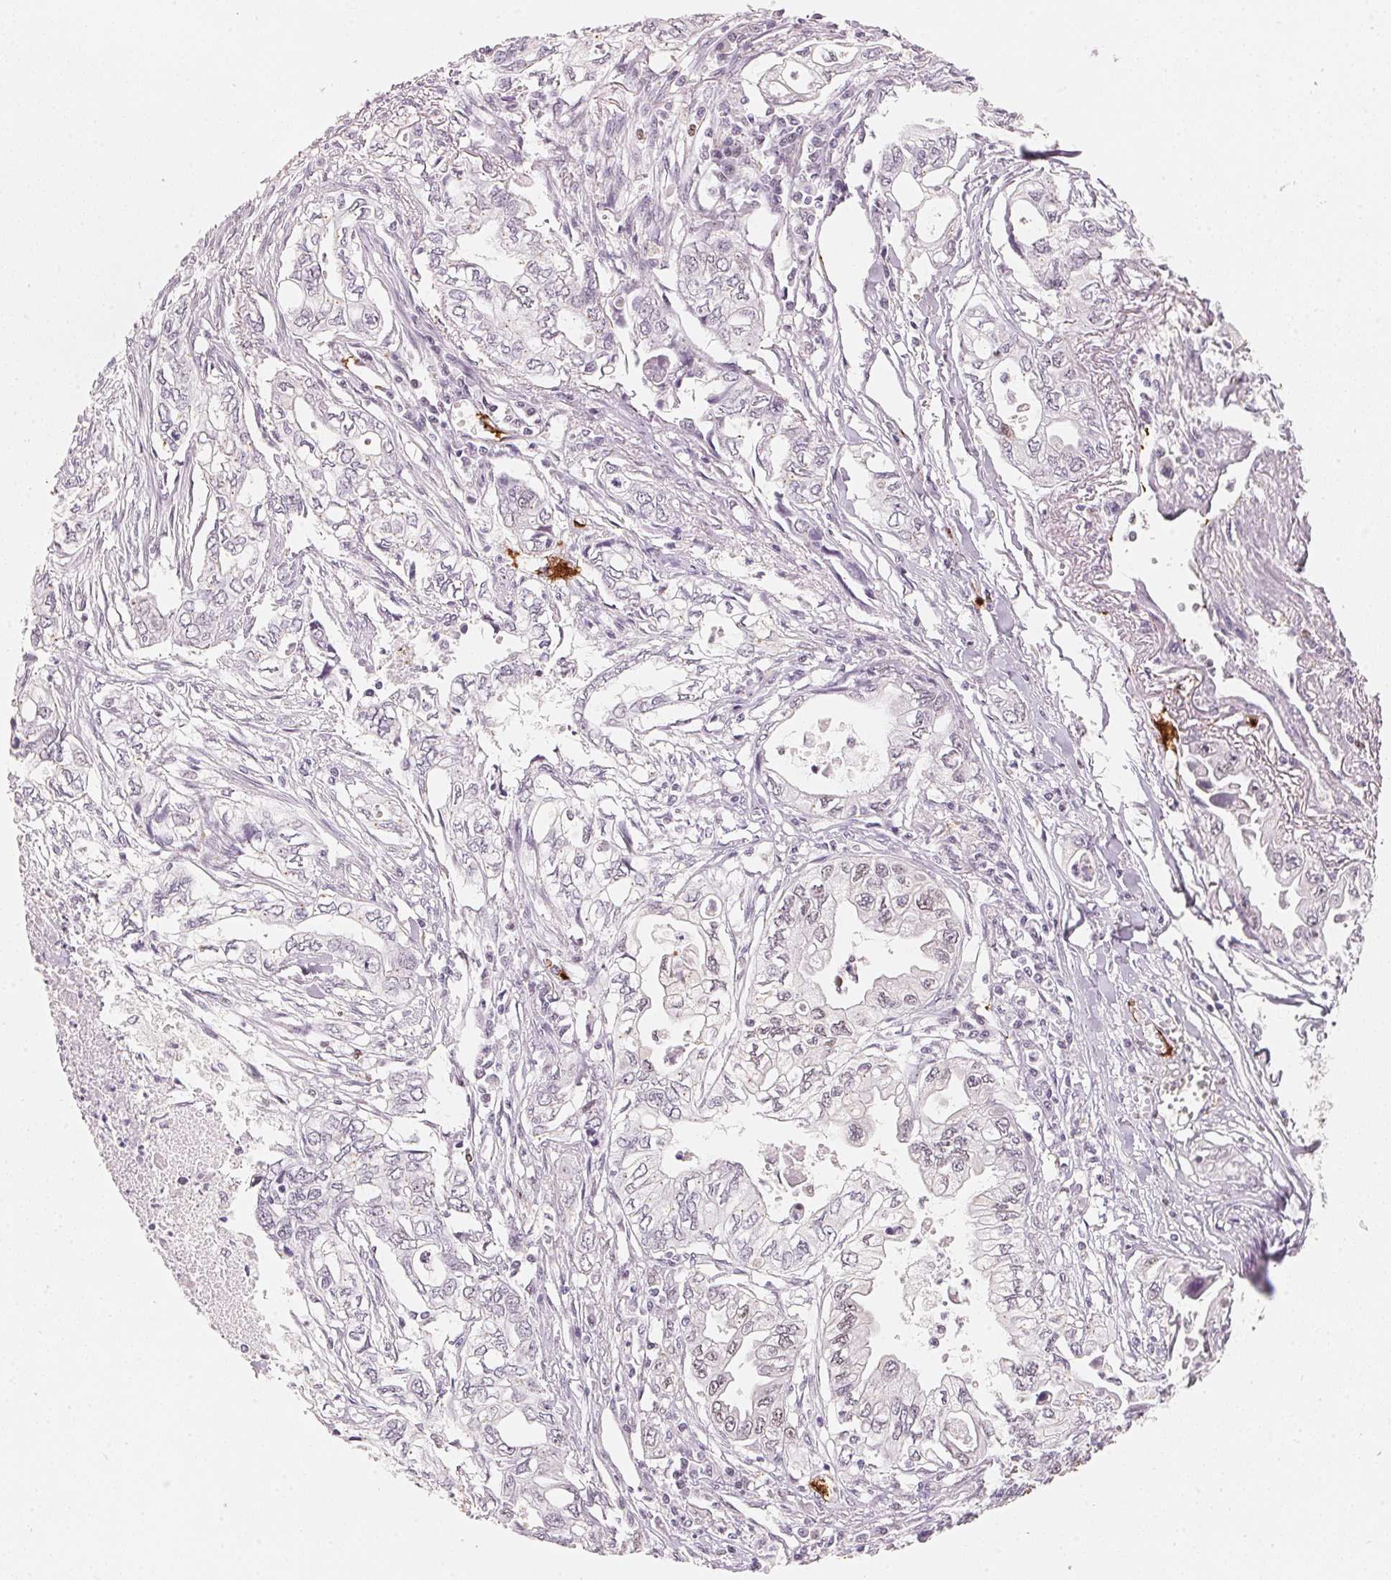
{"staining": {"intensity": "negative", "quantity": "none", "location": "none"}, "tissue": "pancreatic cancer", "cell_type": "Tumor cells", "image_type": "cancer", "snomed": [{"axis": "morphology", "description": "Adenocarcinoma, NOS"}, {"axis": "topography", "description": "Pancreas"}], "caption": "Immunohistochemistry (IHC) photomicrograph of human adenocarcinoma (pancreatic) stained for a protein (brown), which exhibits no staining in tumor cells. The staining was performed using DAB (3,3'-diaminobenzidine) to visualize the protein expression in brown, while the nuclei were stained in blue with hematoxylin (Magnification: 20x).", "gene": "ARHGAP22", "patient": {"sex": "male", "age": 68}}